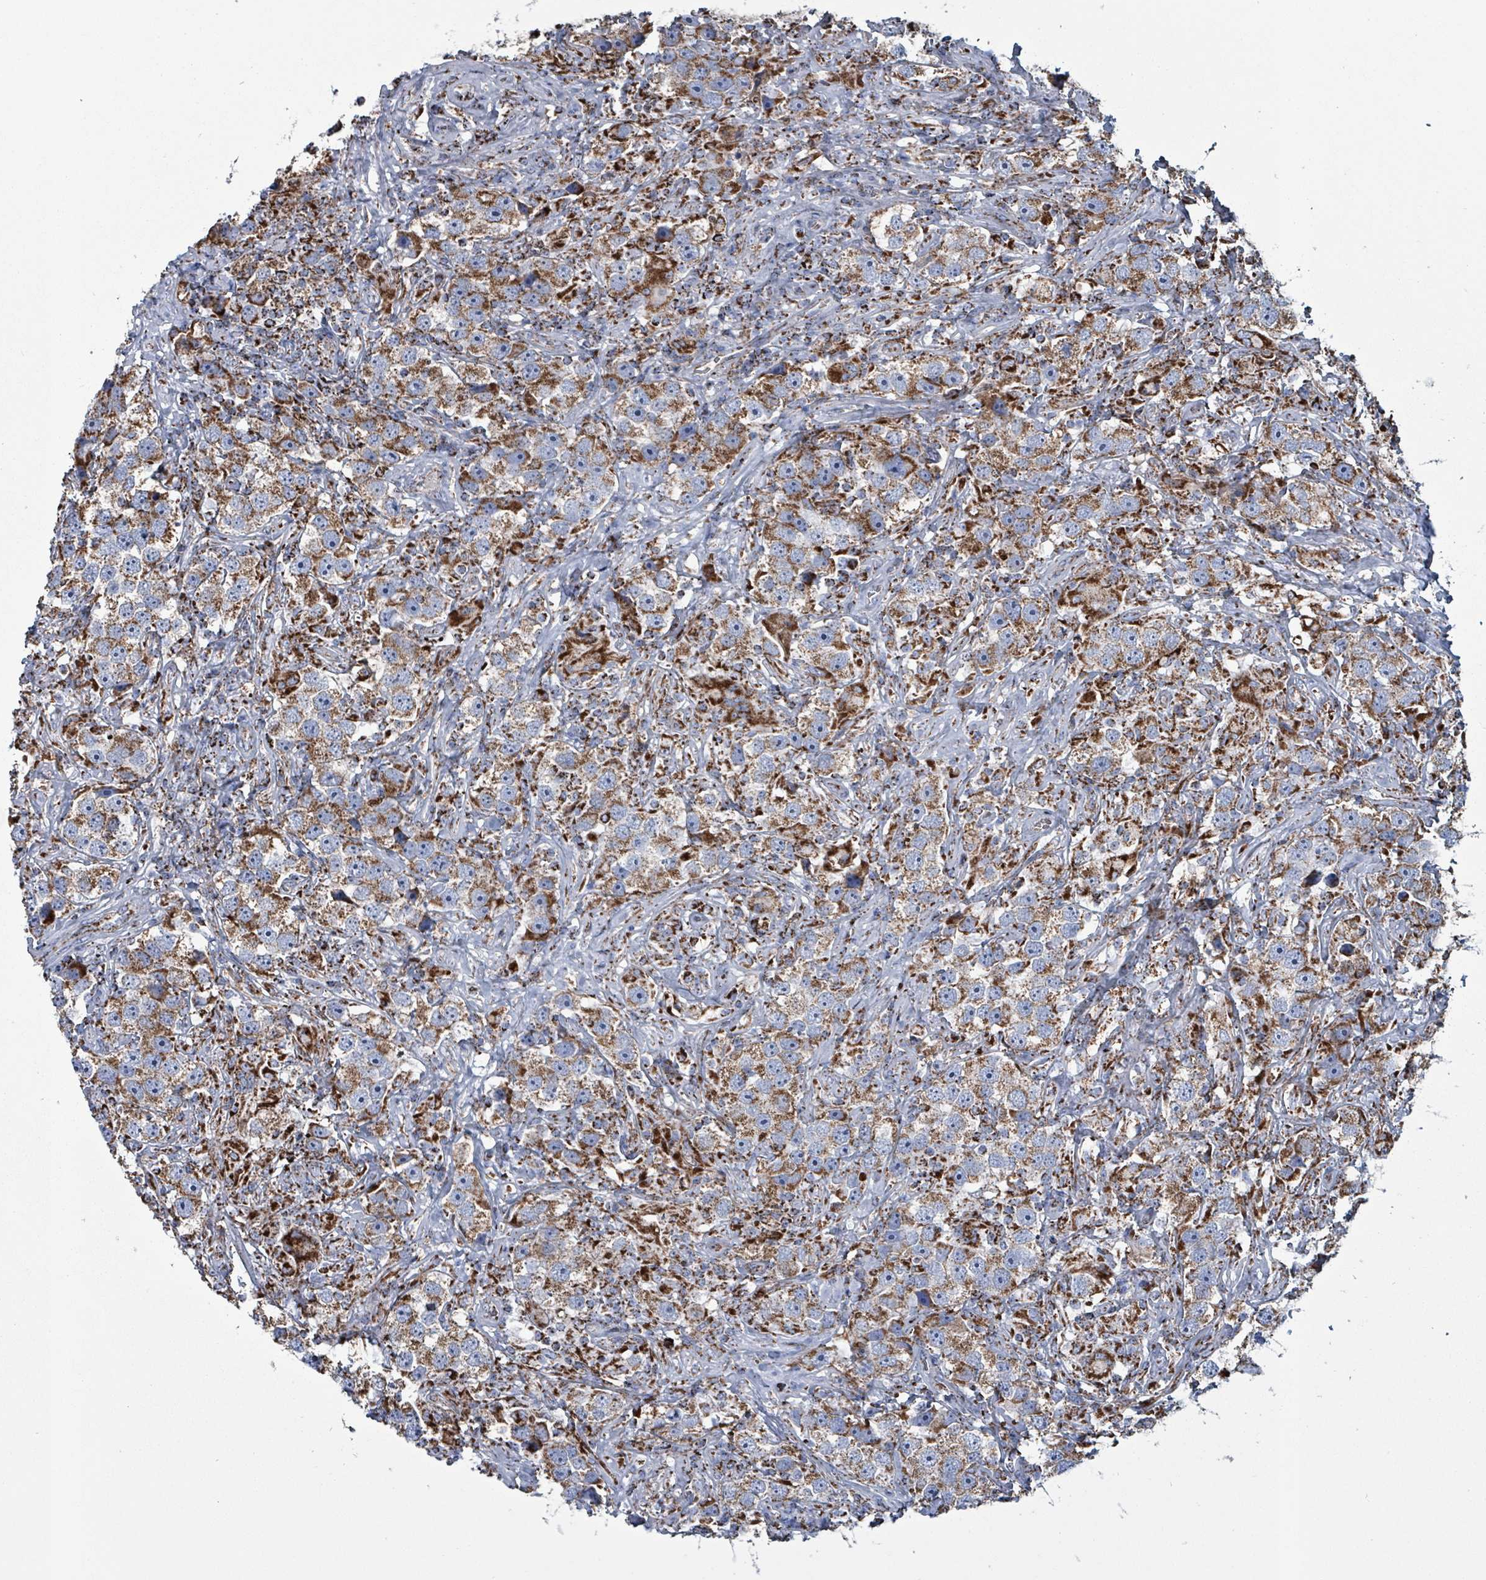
{"staining": {"intensity": "strong", "quantity": ">75%", "location": "cytoplasmic/membranous"}, "tissue": "testis cancer", "cell_type": "Tumor cells", "image_type": "cancer", "snomed": [{"axis": "morphology", "description": "Seminoma, NOS"}, {"axis": "topography", "description": "Testis"}], "caption": "IHC histopathology image of neoplastic tissue: human testis cancer (seminoma) stained using IHC exhibits high levels of strong protein expression localized specifically in the cytoplasmic/membranous of tumor cells, appearing as a cytoplasmic/membranous brown color.", "gene": "IDH3B", "patient": {"sex": "male", "age": 49}}